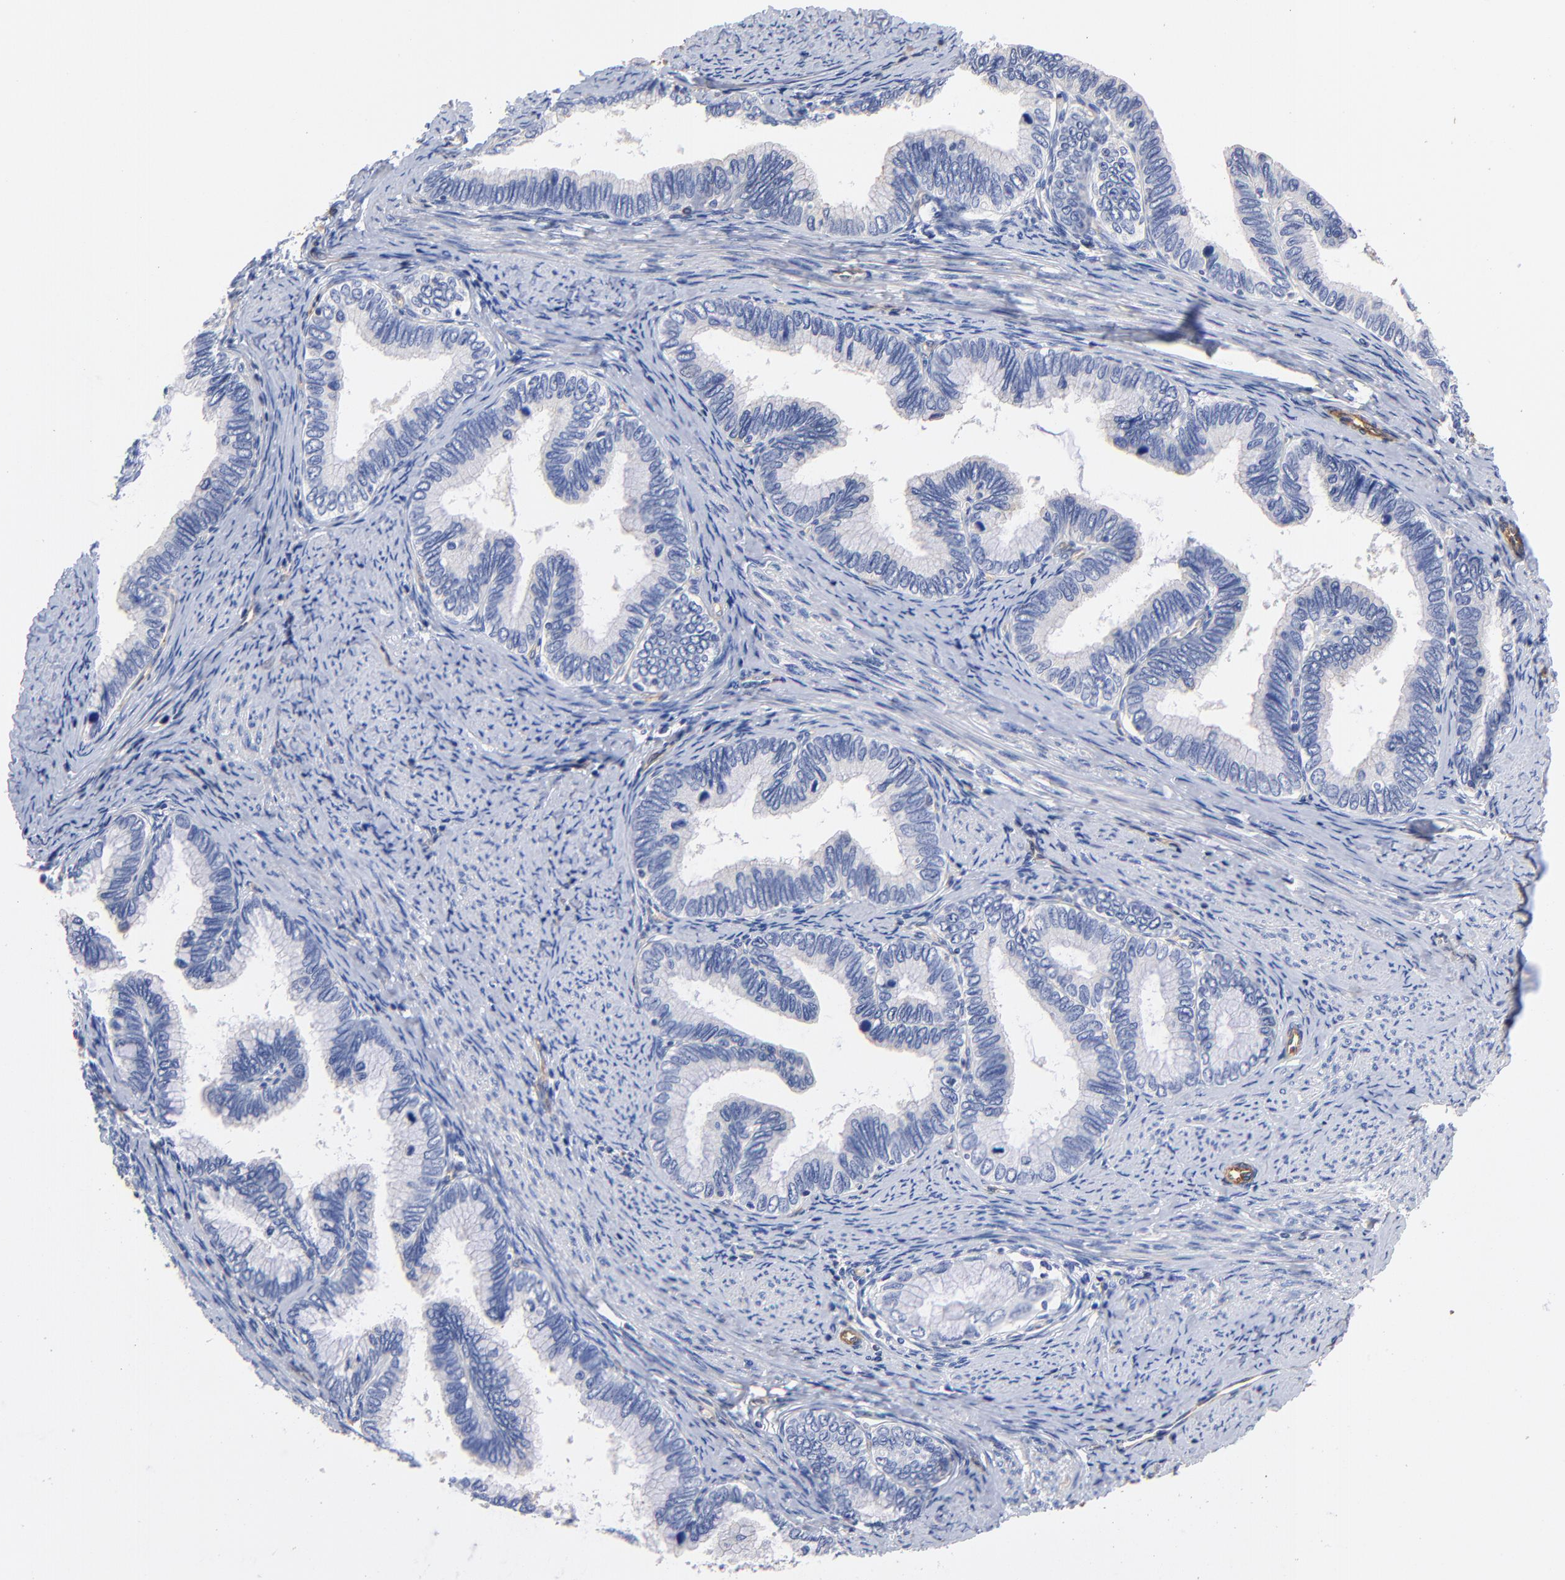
{"staining": {"intensity": "negative", "quantity": "none", "location": "none"}, "tissue": "cervical cancer", "cell_type": "Tumor cells", "image_type": "cancer", "snomed": [{"axis": "morphology", "description": "Adenocarcinoma, NOS"}, {"axis": "topography", "description": "Cervix"}], "caption": "Tumor cells show no significant staining in cervical cancer.", "gene": "TAGLN2", "patient": {"sex": "female", "age": 49}}